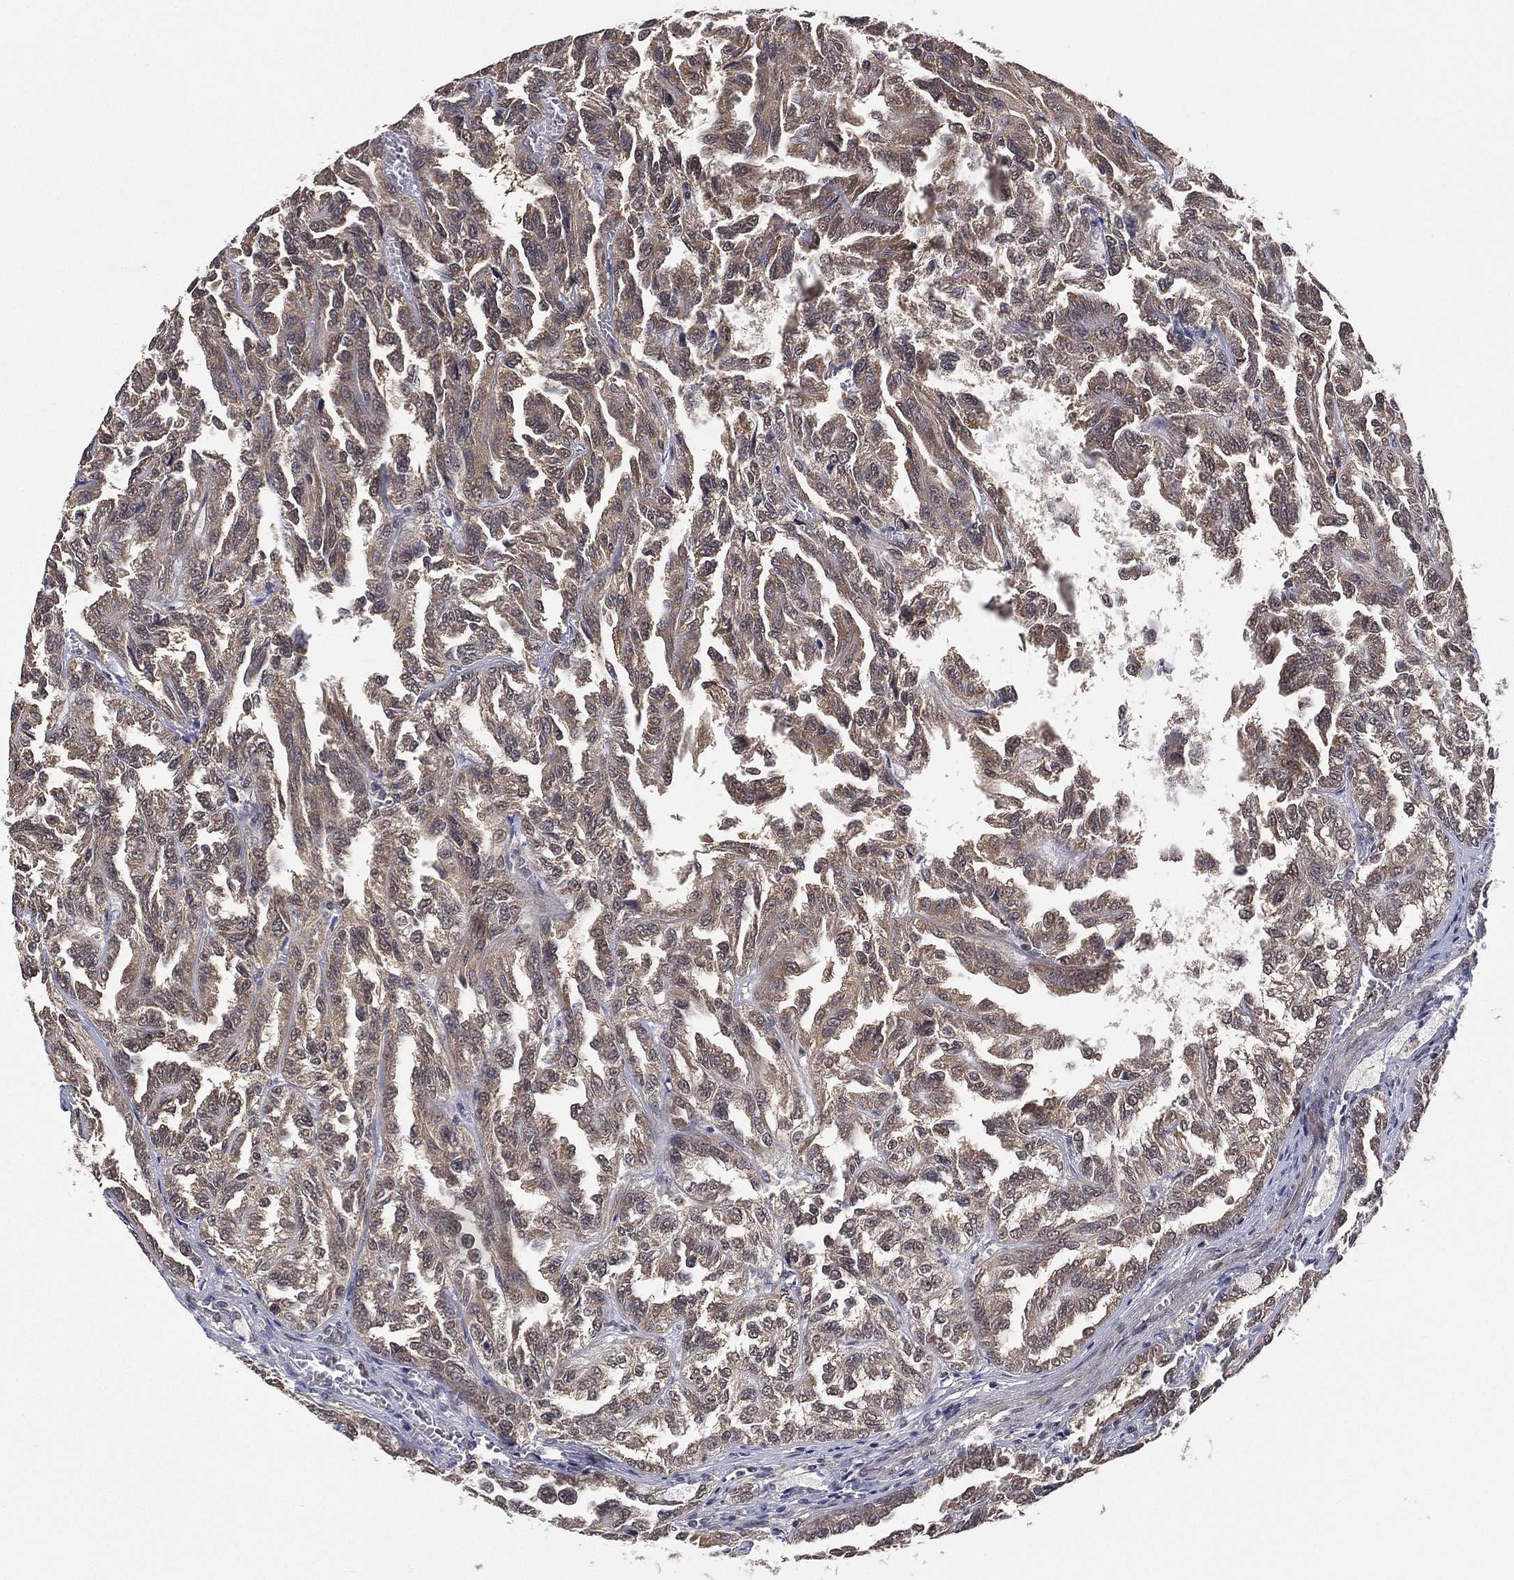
{"staining": {"intensity": "moderate", "quantity": "<25%", "location": "cytoplasmic/membranous"}, "tissue": "renal cancer", "cell_type": "Tumor cells", "image_type": "cancer", "snomed": [{"axis": "morphology", "description": "Adenocarcinoma, NOS"}, {"axis": "topography", "description": "Kidney"}], "caption": "Protein expression analysis of renal adenocarcinoma displays moderate cytoplasmic/membranous positivity in approximately <25% of tumor cells.", "gene": "NELFCD", "patient": {"sex": "male", "age": 79}}